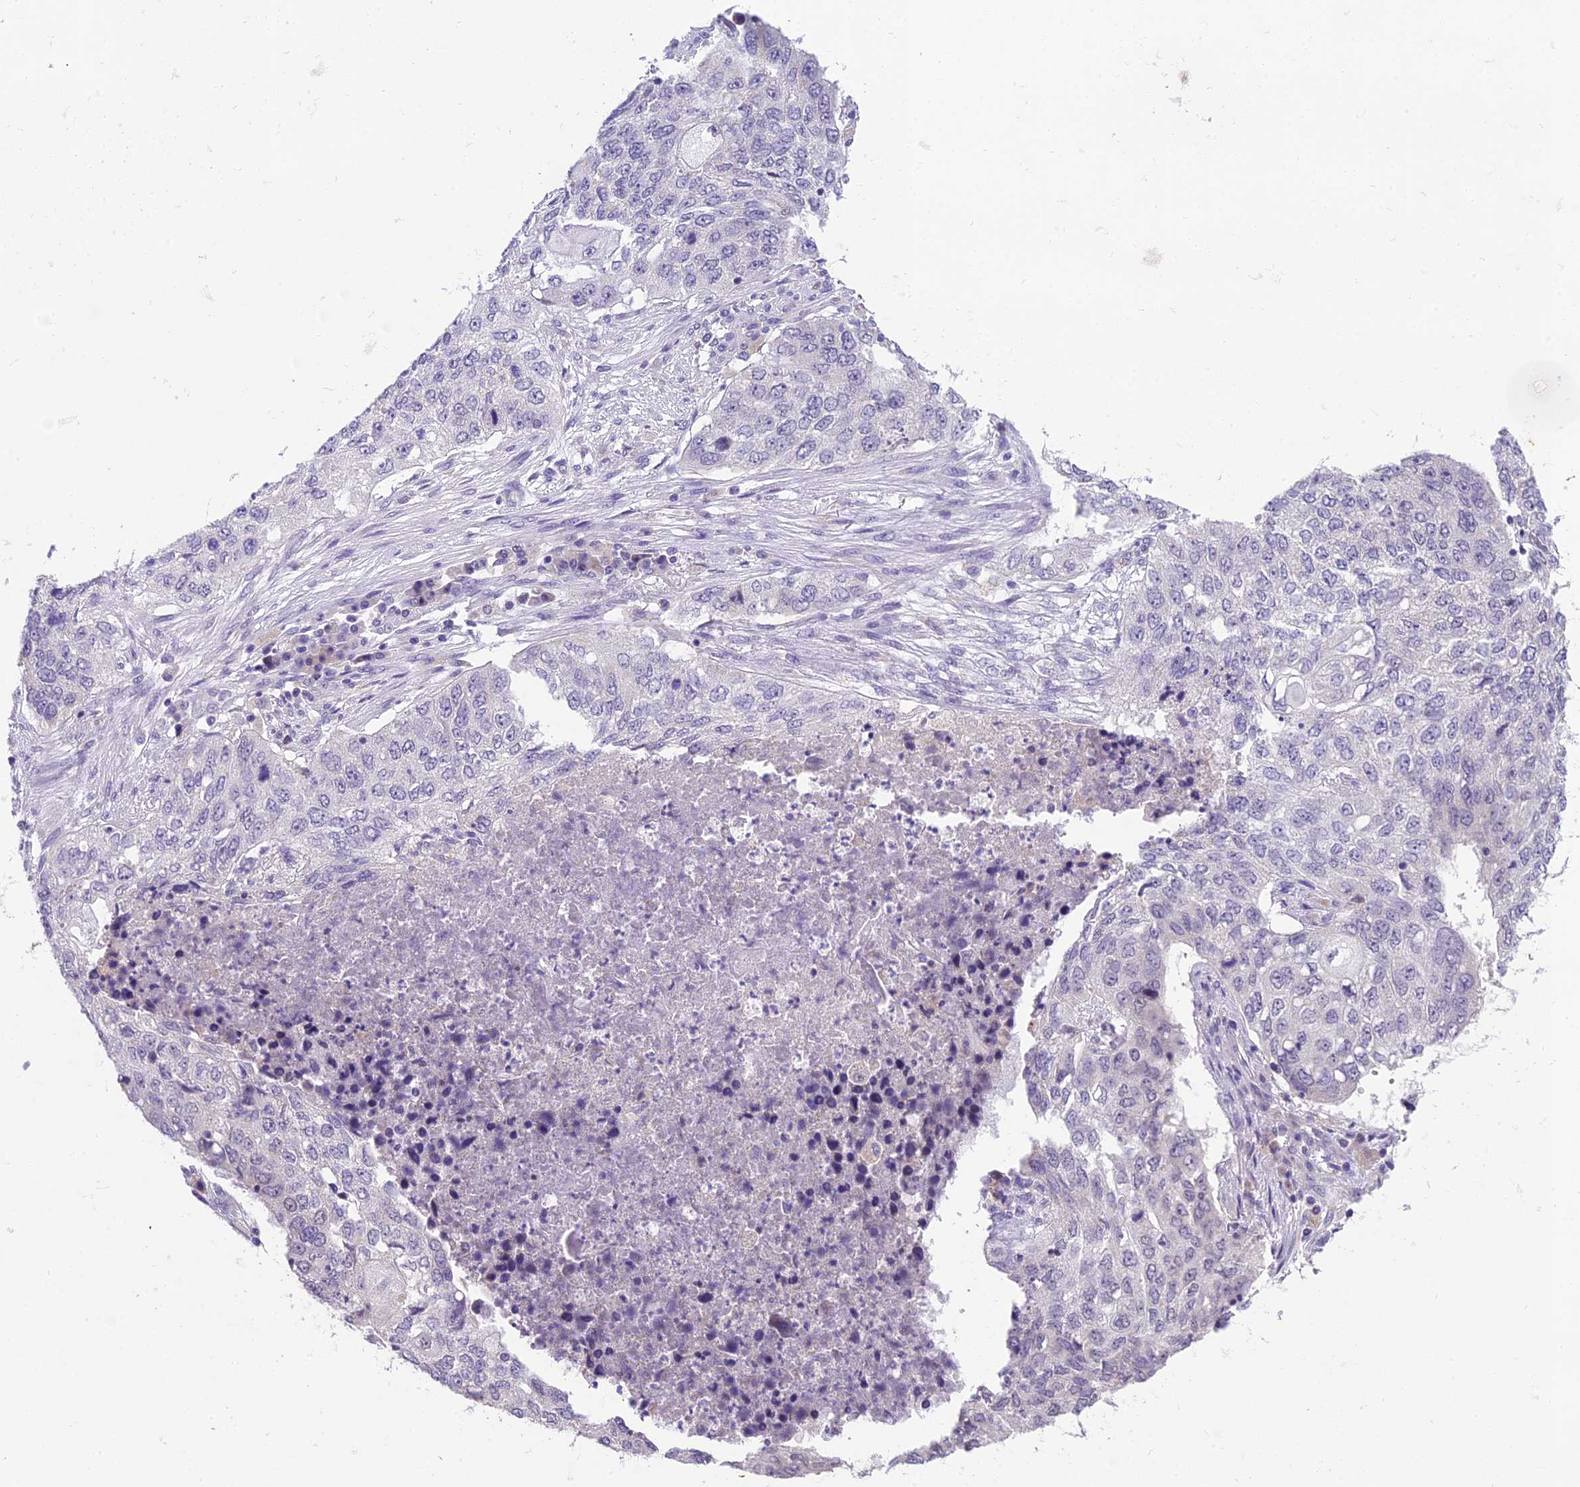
{"staining": {"intensity": "negative", "quantity": "none", "location": "none"}, "tissue": "lung cancer", "cell_type": "Tumor cells", "image_type": "cancer", "snomed": [{"axis": "morphology", "description": "Squamous cell carcinoma, NOS"}, {"axis": "topography", "description": "Lung"}], "caption": "Human lung cancer stained for a protein using immunohistochemistry displays no expression in tumor cells.", "gene": "MIIP", "patient": {"sex": "female", "age": 63}}